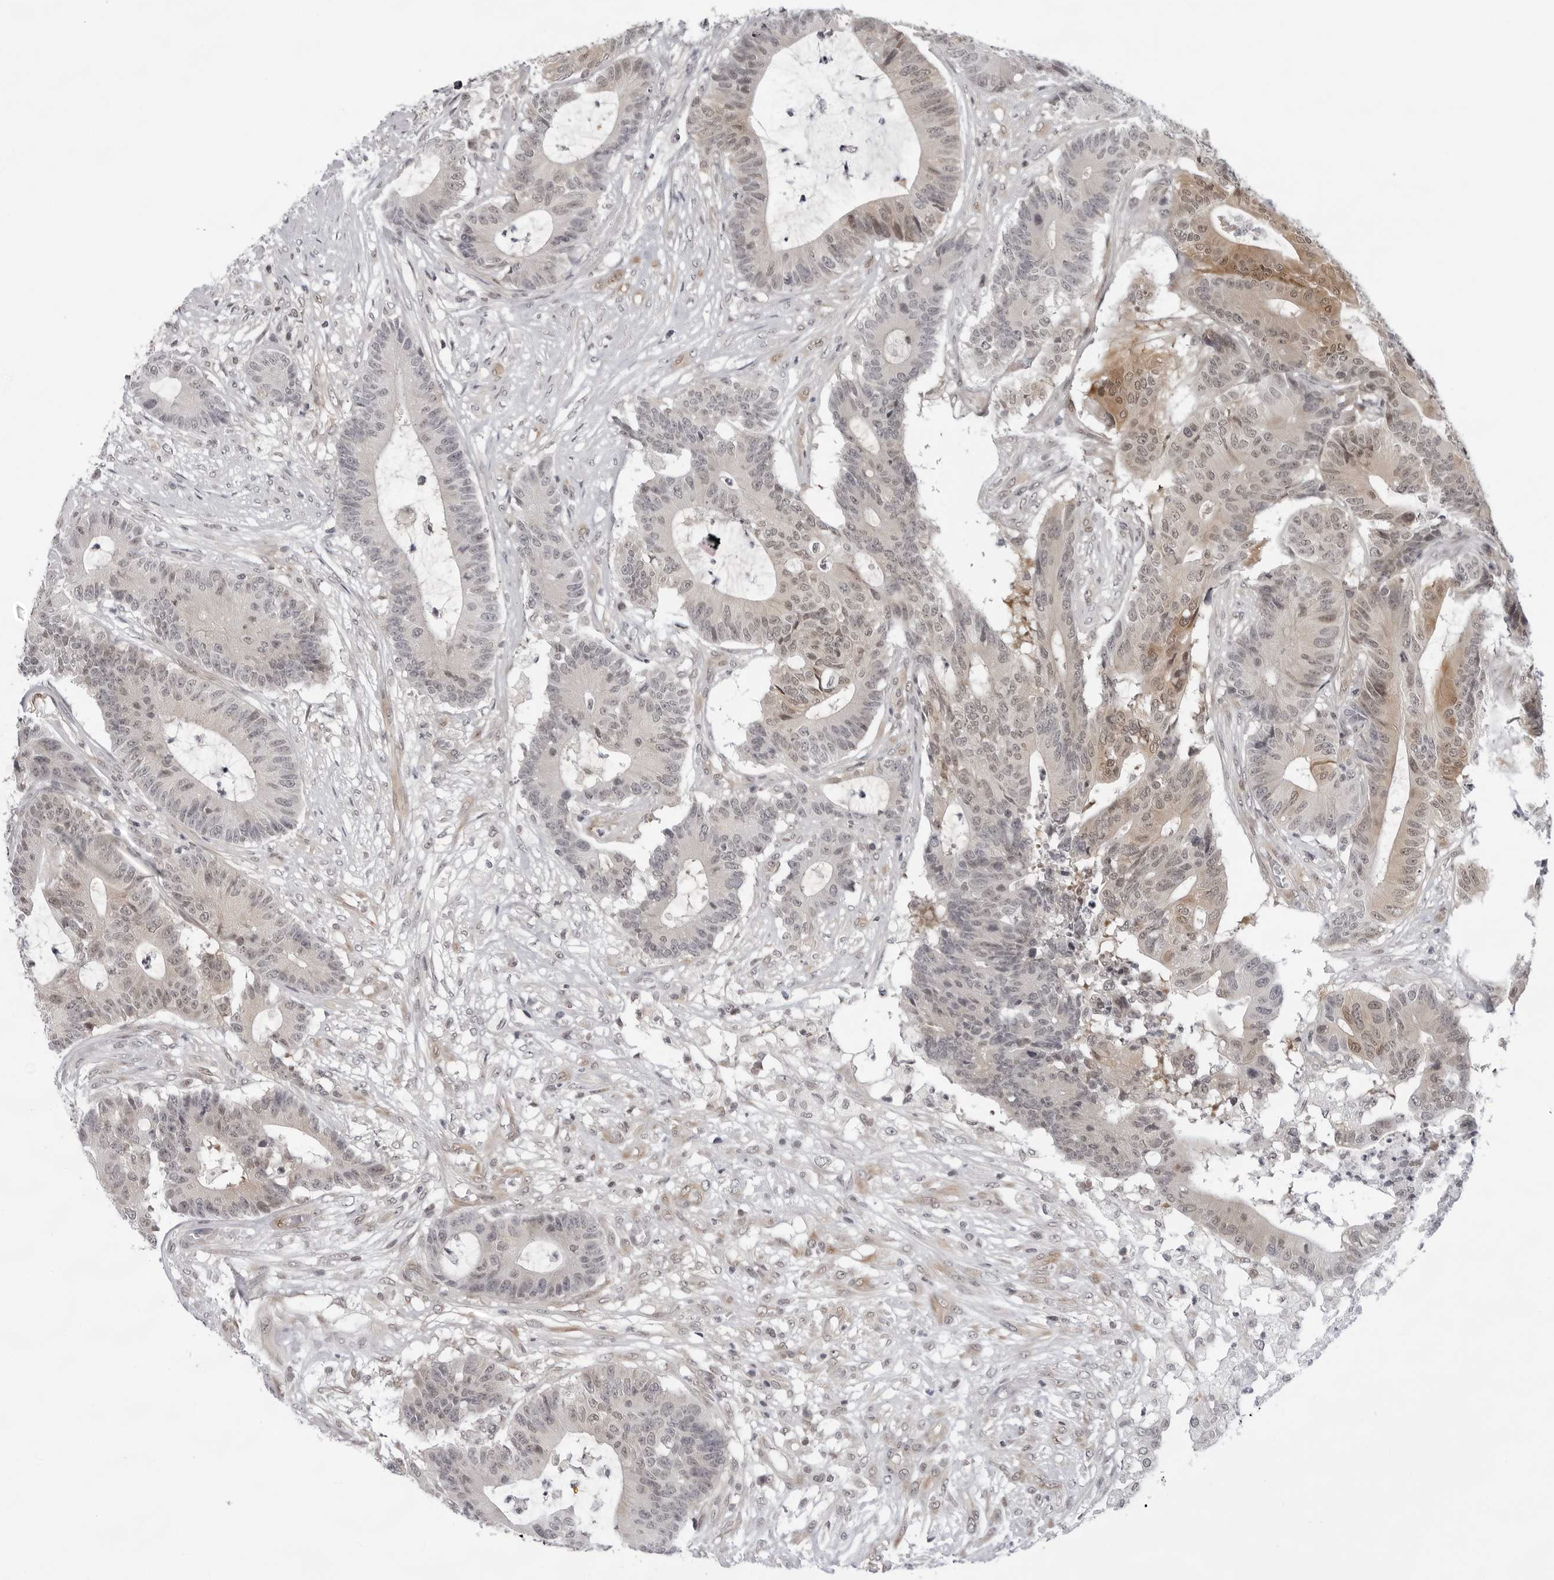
{"staining": {"intensity": "weak", "quantity": "<25%", "location": "cytoplasmic/membranous"}, "tissue": "colorectal cancer", "cell_type": "Tumor cells", "image_type": "cancer", "snomed": [{"axis": "morphology", "description": "Adenocarcinoma, NOS"}, {"axis": "topography", "description": "Colon"}], "caption": "Human colorectal cancer (adenocarcinoma) stained for a protein using IHC demonstrates no expression in tumor cells.", "gene": "CASP7", "patient": {"sex": "female", "age": 84}}